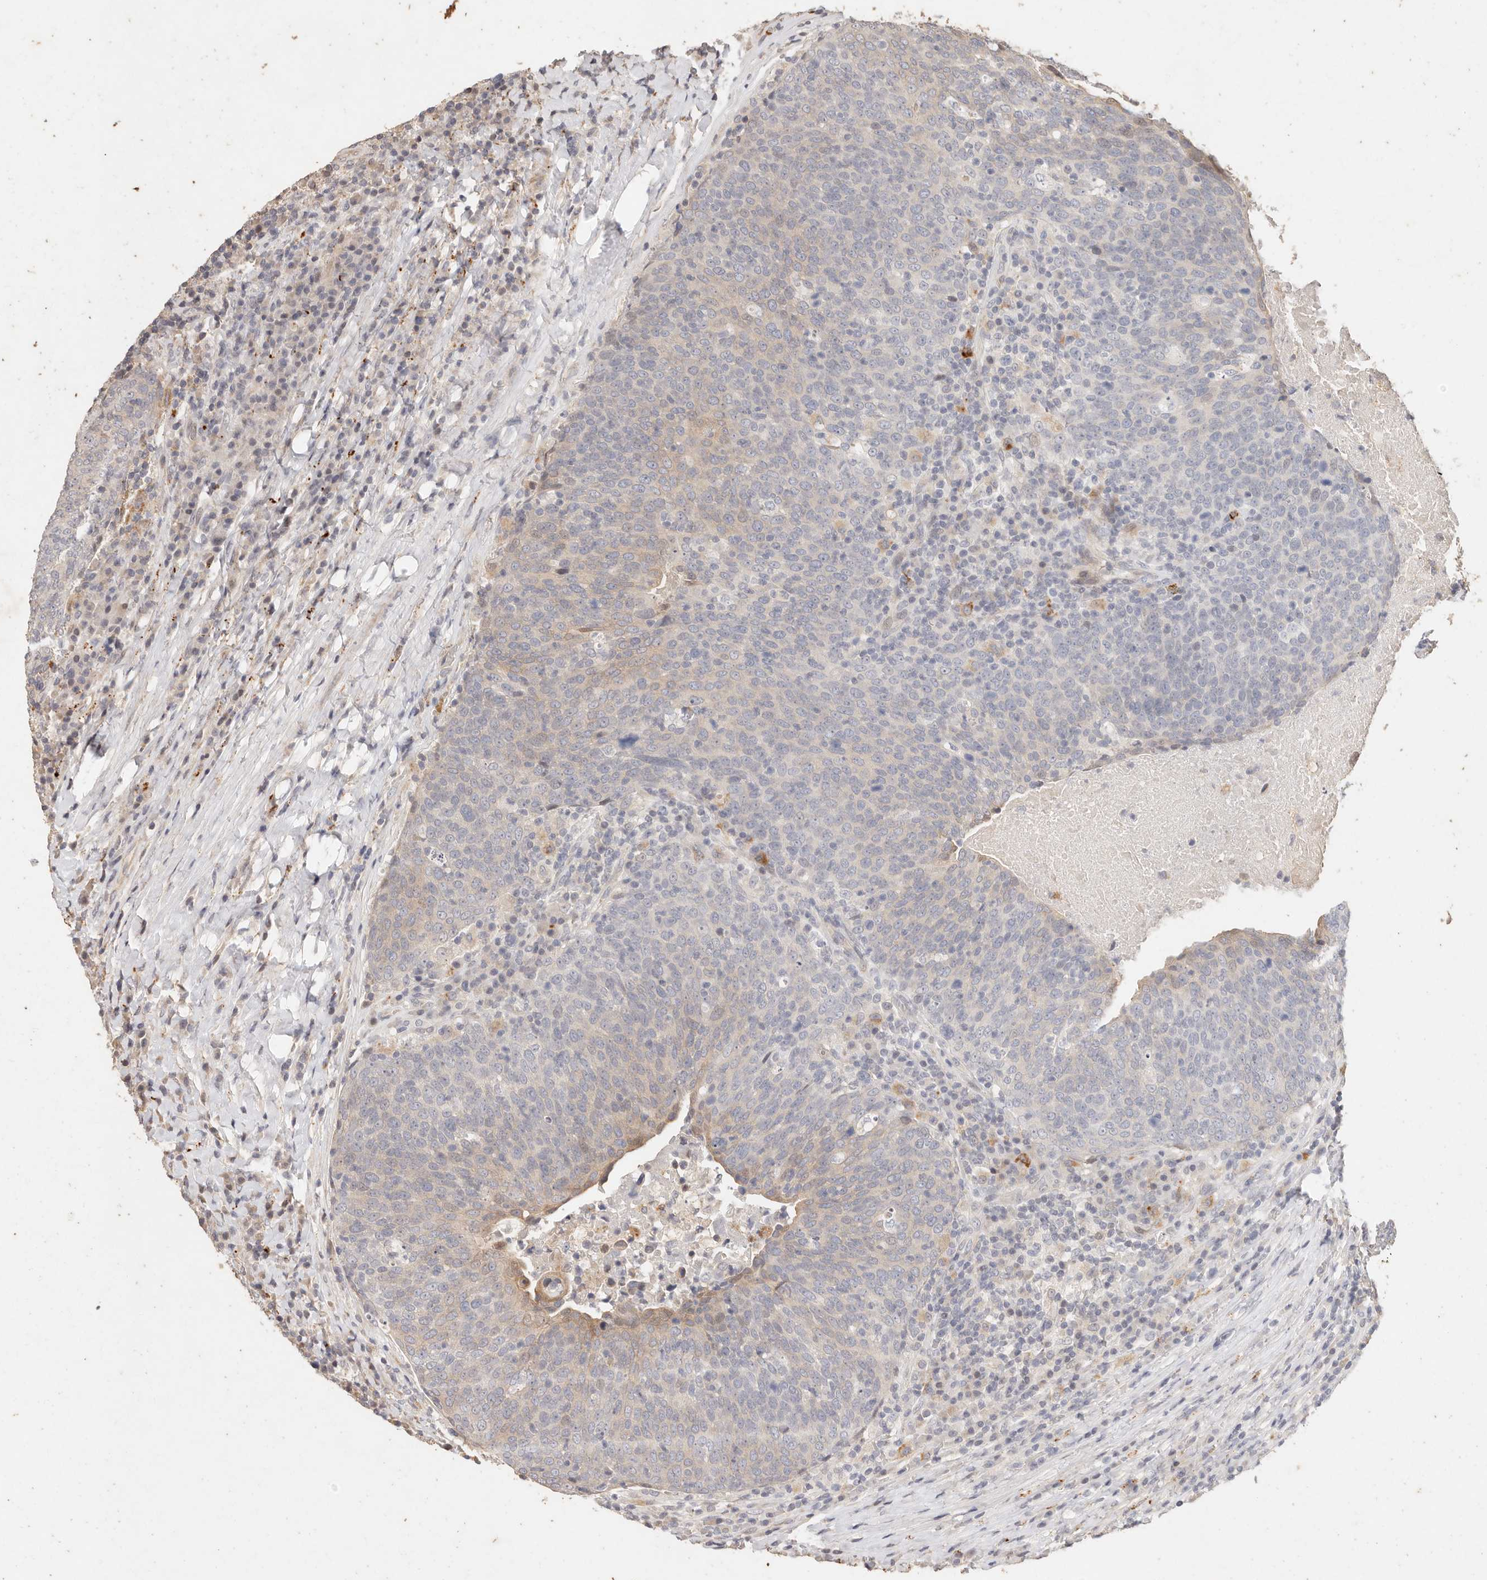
{"staining": {"intensity": "weak", "quantity": "<25%", "location": "cytoplasmic/membranous"}, "tissue": "head and neck cancer", "cell_type": "Tumor cells", "image_type": "cancer", "snomed": [{"axis": "morphology", "description": "Squamous cell carcinoma, NOS"}, {"axis": "morphology", "description": "Squamous cell carcinoma, metastatic, NOS"}, {"axis": "topography", "description": "Lymph node"}, {"axis": "topography", "description": "Head-Neck"}], "caption": "This is an IHC micrograph of head and neck cancer. There is no positivity in tumor cells.", "gene": "KIF9", "patient": {"sex": "male", "age": 62}}